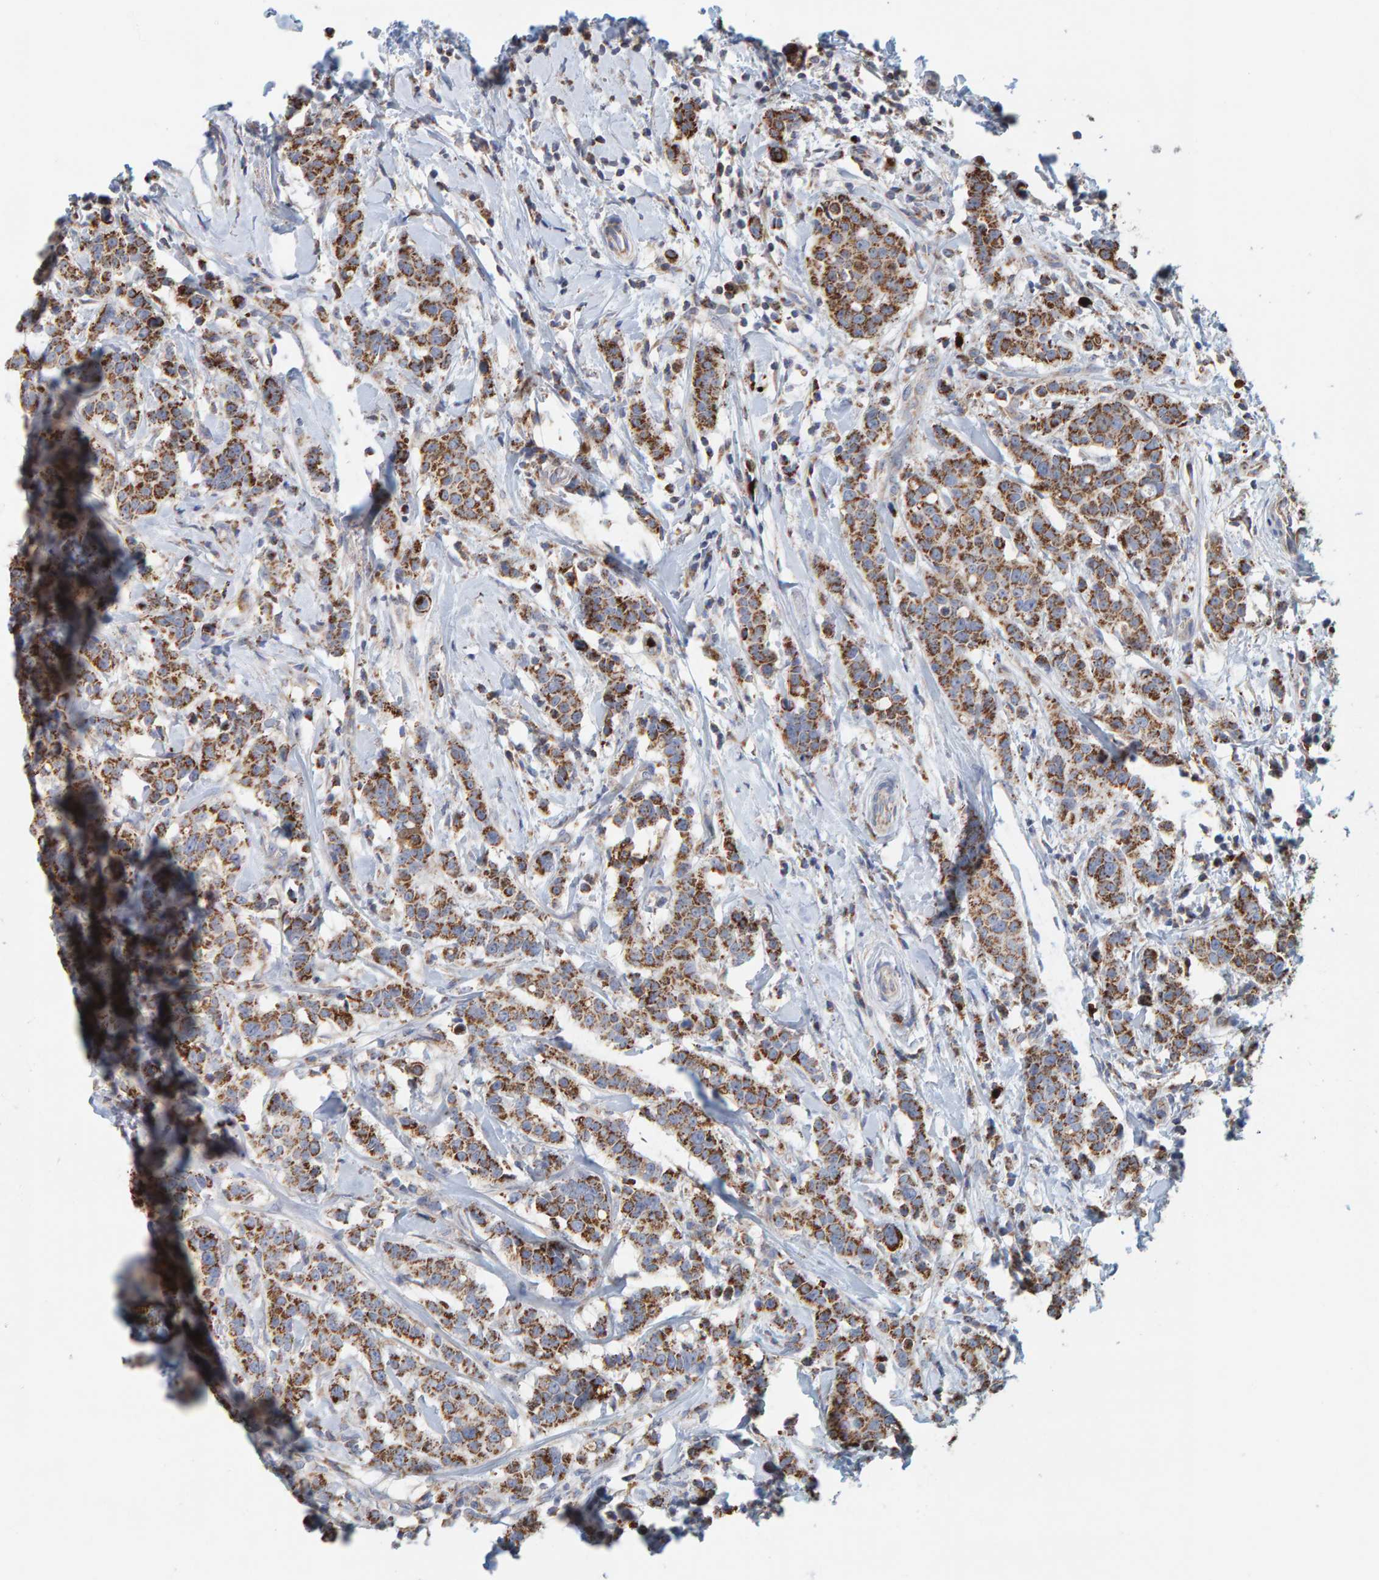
{"staining": {"intensity": "strong", "quantity": ">75%", "location": "cytoplasmic/membranous"}, "tissue": "breast cancer", "cell_type": "Tumor cells", "image_type": "cancer", "snomed": [{"axis": "morphology", "description": "Duct carcinoma"}, {"axis": "topography", "description": "Breast"}], "caption": "This is a photomicrograph of immunohistochemistry (IHC) staining of breast cancer (intraductal carcinoma), which shows strong staining in the cytoplasmic/membranous of tumor cells.", "gene": "B9D1", "patient": {"sex": "female", "age": 27}}